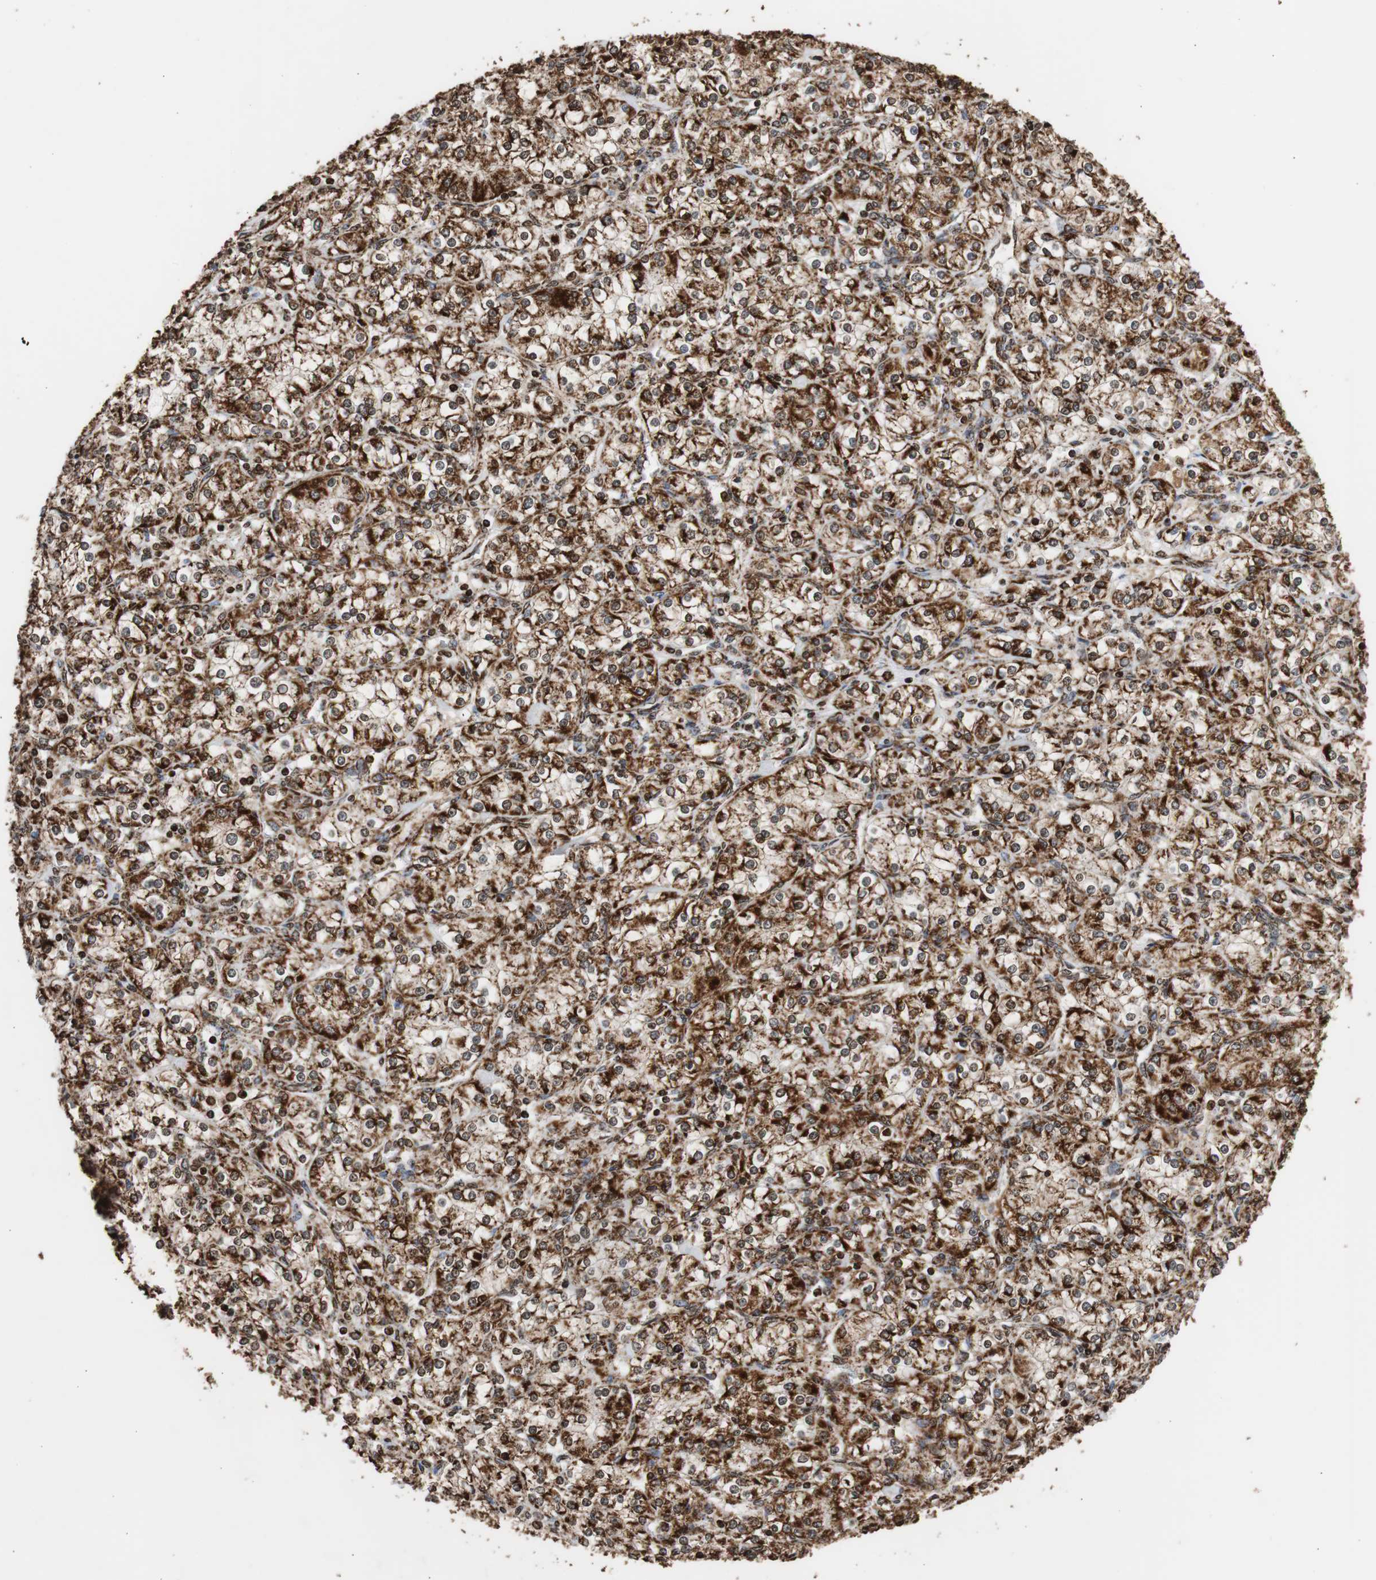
{"staining": {"intensity": "strong", "quantity": ">75%", "location": "cytoplasmic/membranous,nuclear"}, "tissue": "renal cancer", "cell_type": "Tumor cells", "image_type": "cancer", "snomed": [{"axis": "morphology", "description": "Adenocarcinoma, NOS"}, {"axis": "topography", "description": "Kidney"}], "caption": "IHC photomicrograph of renal adenocarcinoma stained for a protein (brown), which displays high levels of strong cytoplasmic/membranous and nuclear staining in about >75% of tumor cells.", "gene": "HSPA9", "patient": {"sex": "male", "age": 77}}